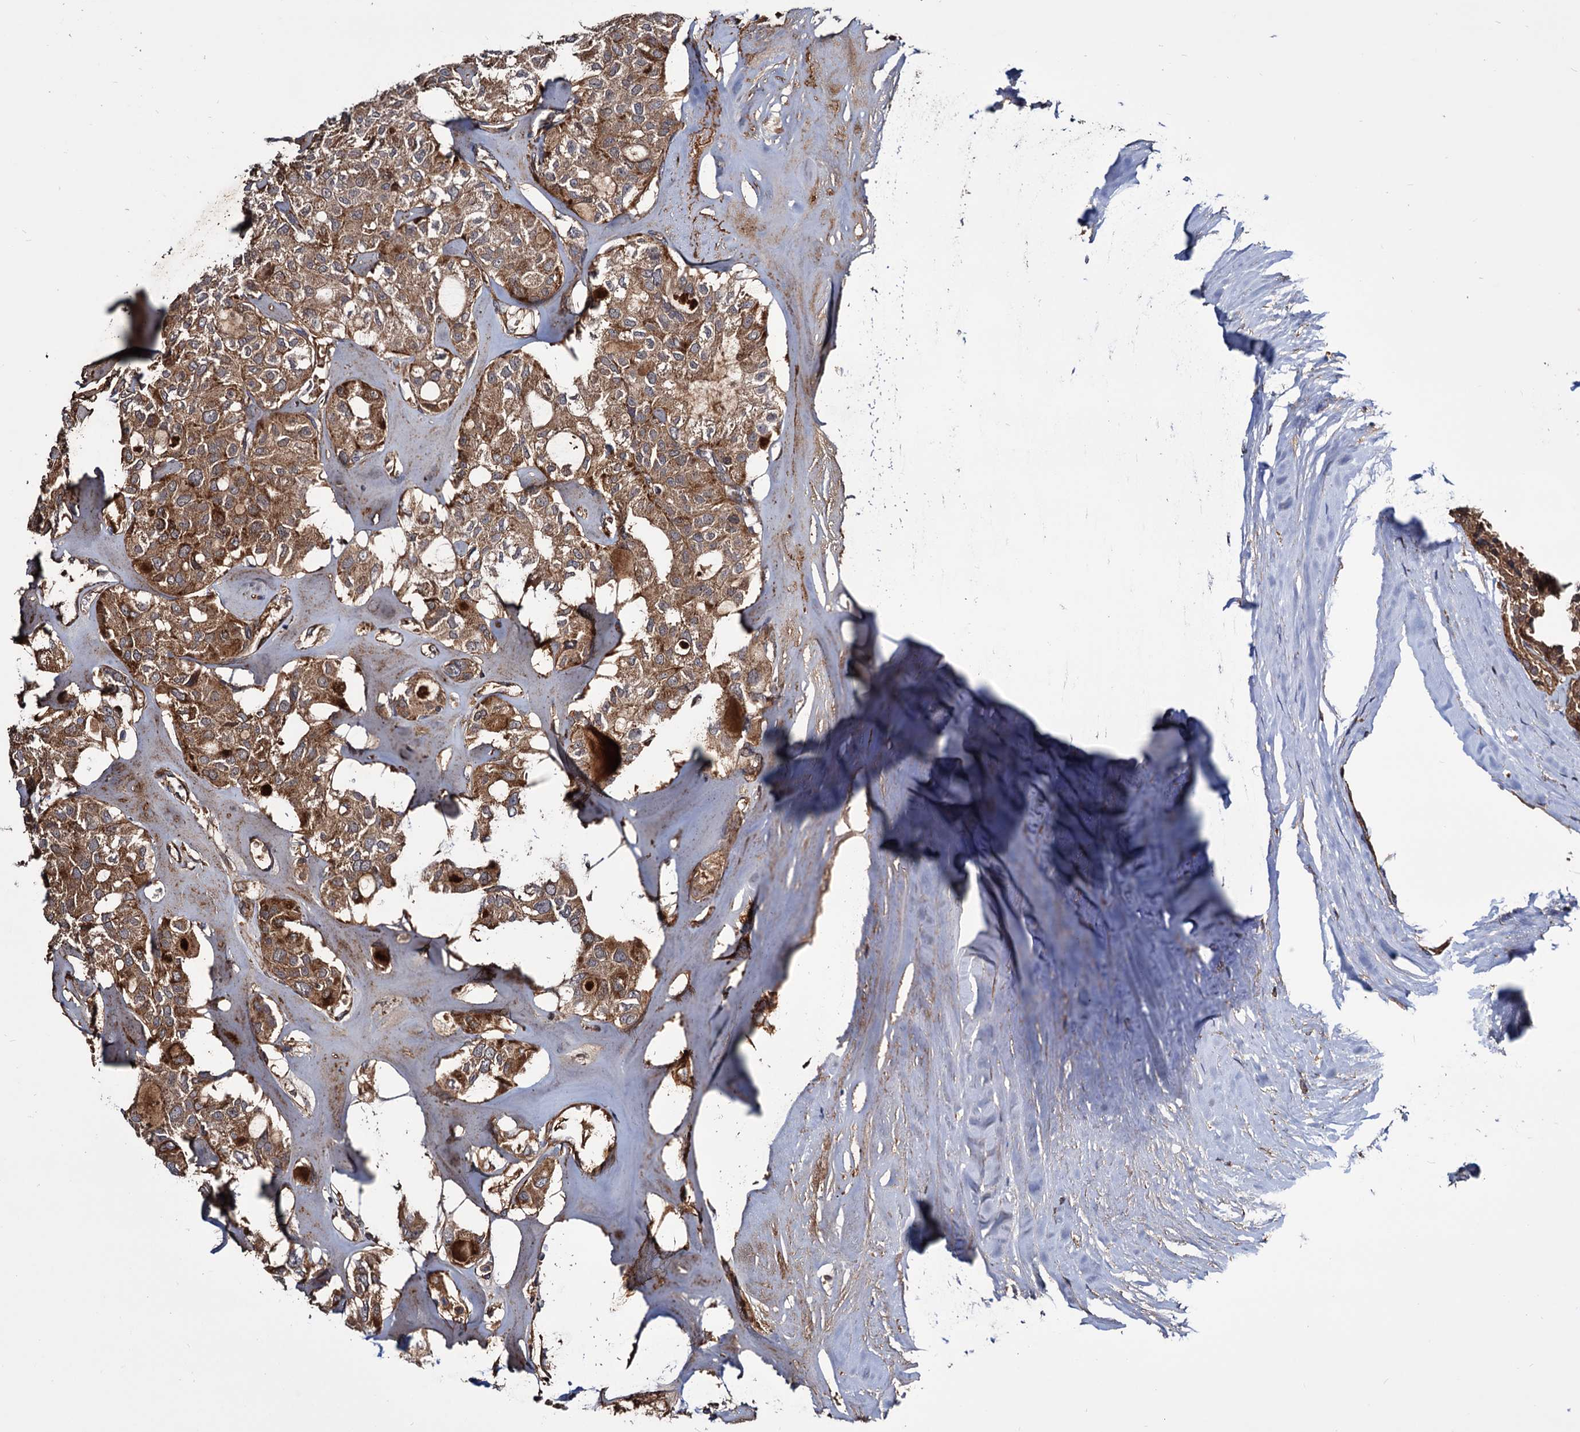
{"staining": {"intensity": "moderate", "quantity": ">75%", "location": "cytoplasmic/membranous"}, "tissue": "thyroid cancer", "cell_type": "Tumor cells", "image_type": "cancer", "snomed": [{"axis": "morphology", "description": "Follicular adenoma carcinoma, NOS"}, {"axis": "topography", "description": "Thyroid gland"}], "caption": "An IHC histopathology image of tumor tissue is shown. Protein staining in brown highlights moderate cytoplasmic/membranous positivity in thyroid cancer within tumor cells.", "gene": "MRPL42", "patient": {"sex": "male", "age": 75}}